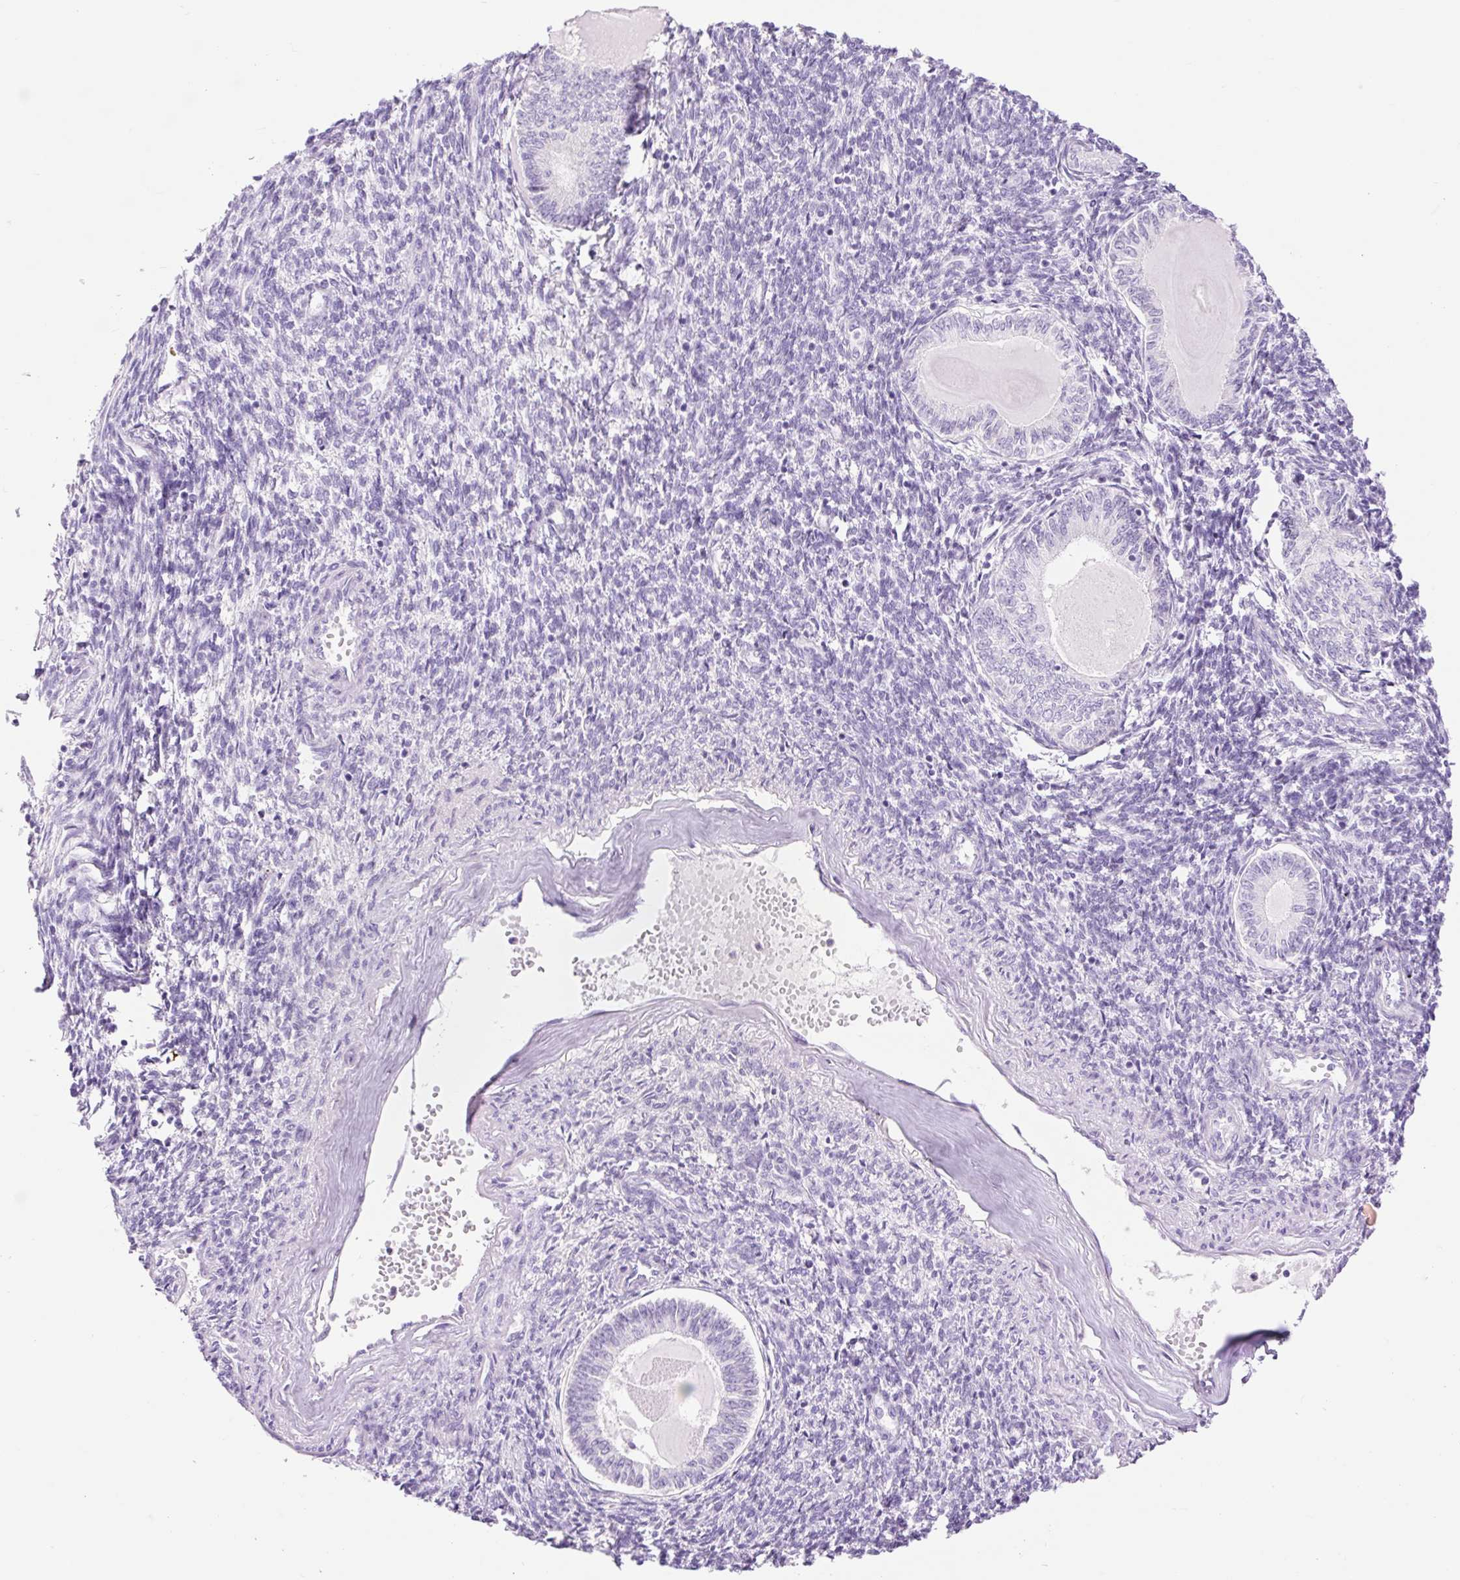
{"staining": {"intensity": "negative", "quantity": "none", "location": "none"}, "tissue": "endometrial cancer", "cell_type": "Tumor cells", "image_type": "cancer", "snomed": [{"axis": "morphology", "description": "Carcinoma, NOS"}, {"axis": "topography", "description": "Uterus"}], "caption": "Immunohistochemical staining of human endometrial cancer demonstrates no significant positivity in tumor cells. (Brightfield microscopy of DAB IHC at high magnification).", "gene": "SLC25A40", "patient": {"sex": "female", "age": 76}}